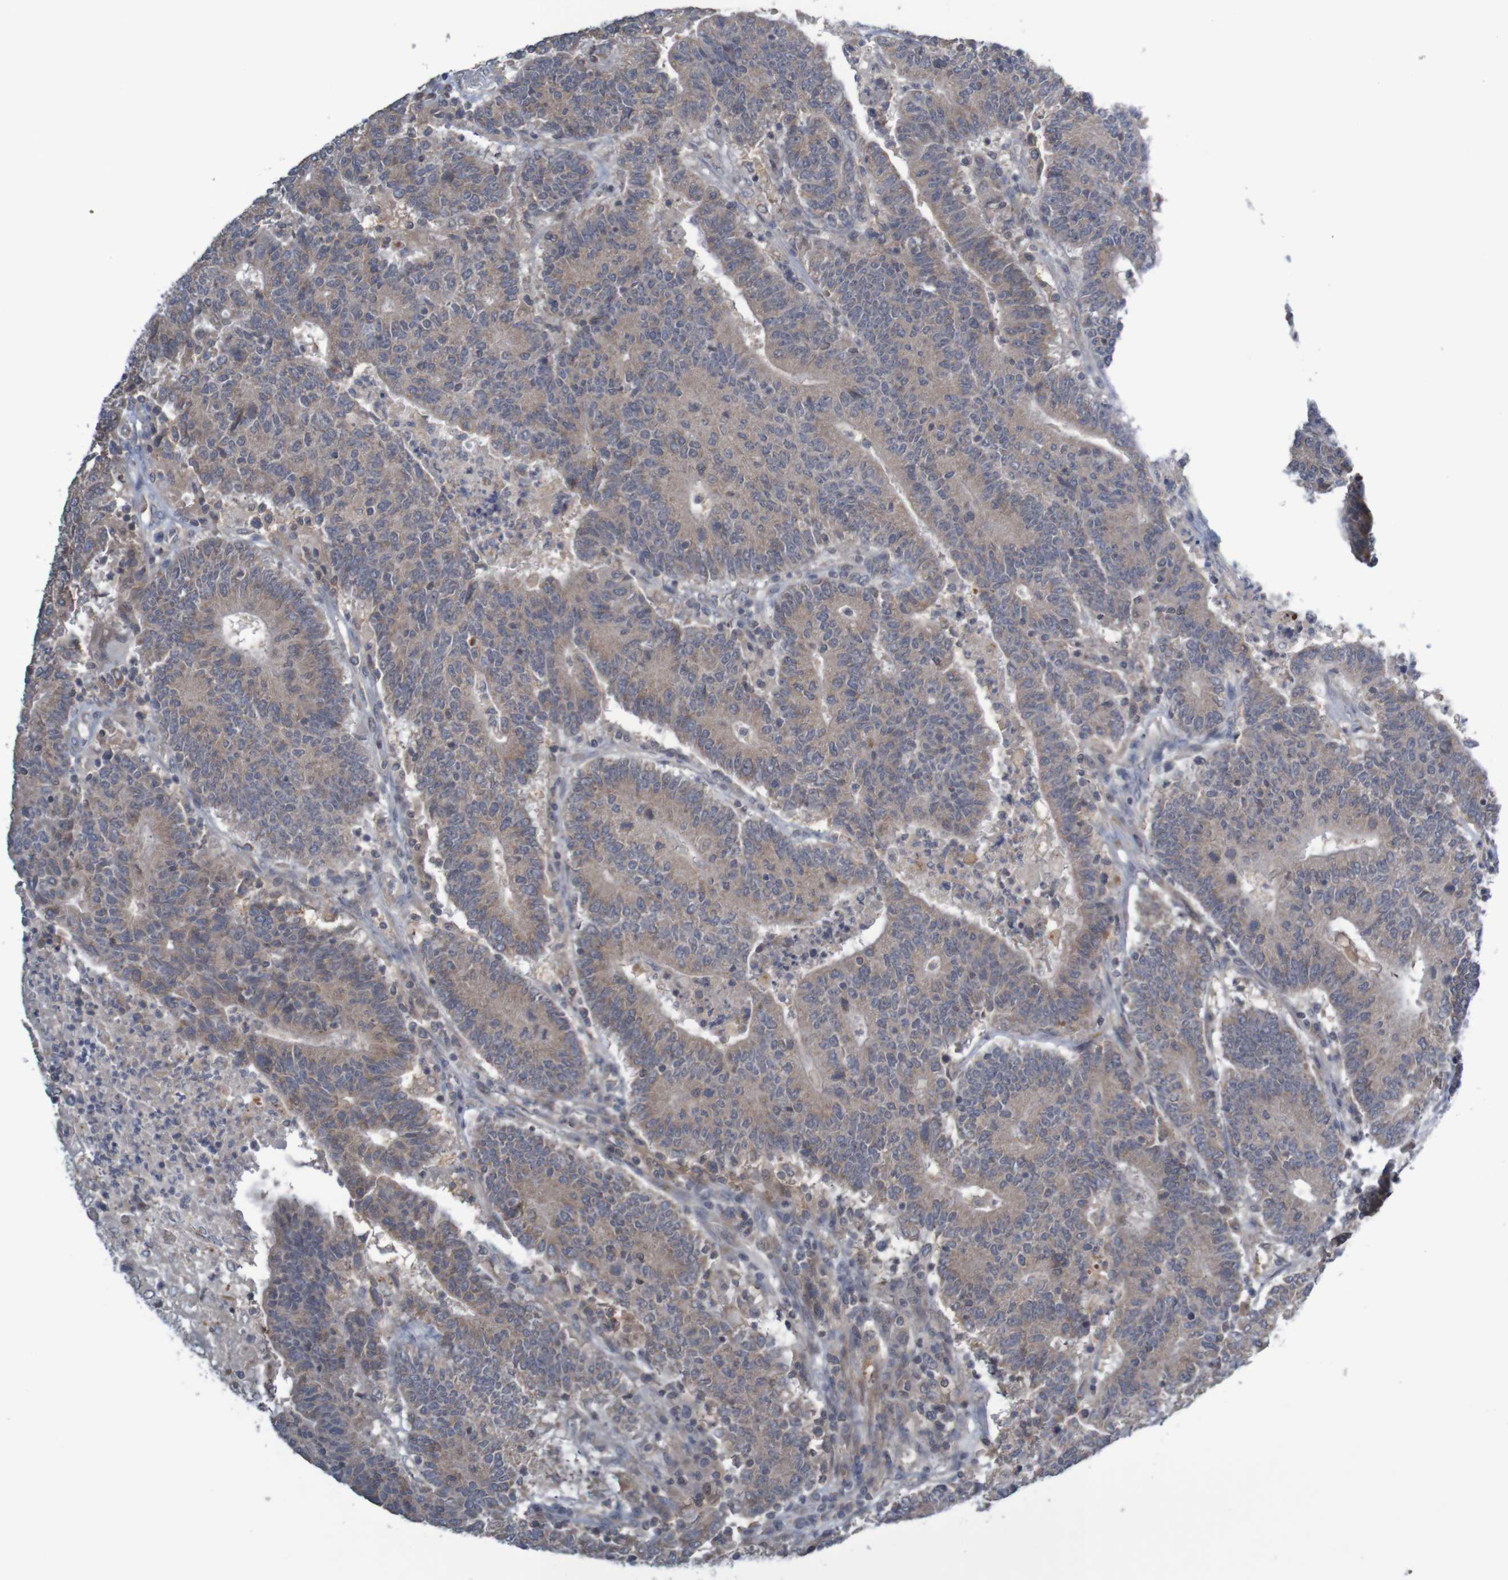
{"staining": {"intensity": "weak", "quantity": ">75%", "location": "cytoplasmic/membranous"}, "tissue": "colorectal cancer", "cell_type": "Tumor cells", "image_type": "cancer", "snomed": [{"axis": "morphology", "description": "Normal tissue, NOS"}, {"axis": "morphology", "description": "Adenocarcinoma, NOS"}, {"axis": "topography", "description": "Colon"}], "caption": "Weak cytoplasmic/membranous expression for a protein is present in about >75% of tumor cells of colorectal adenocarcinoma using immunohistochemistry (IHC).", "gene": "ANKK1", "patient": {"sex": "female", "age": 75}}